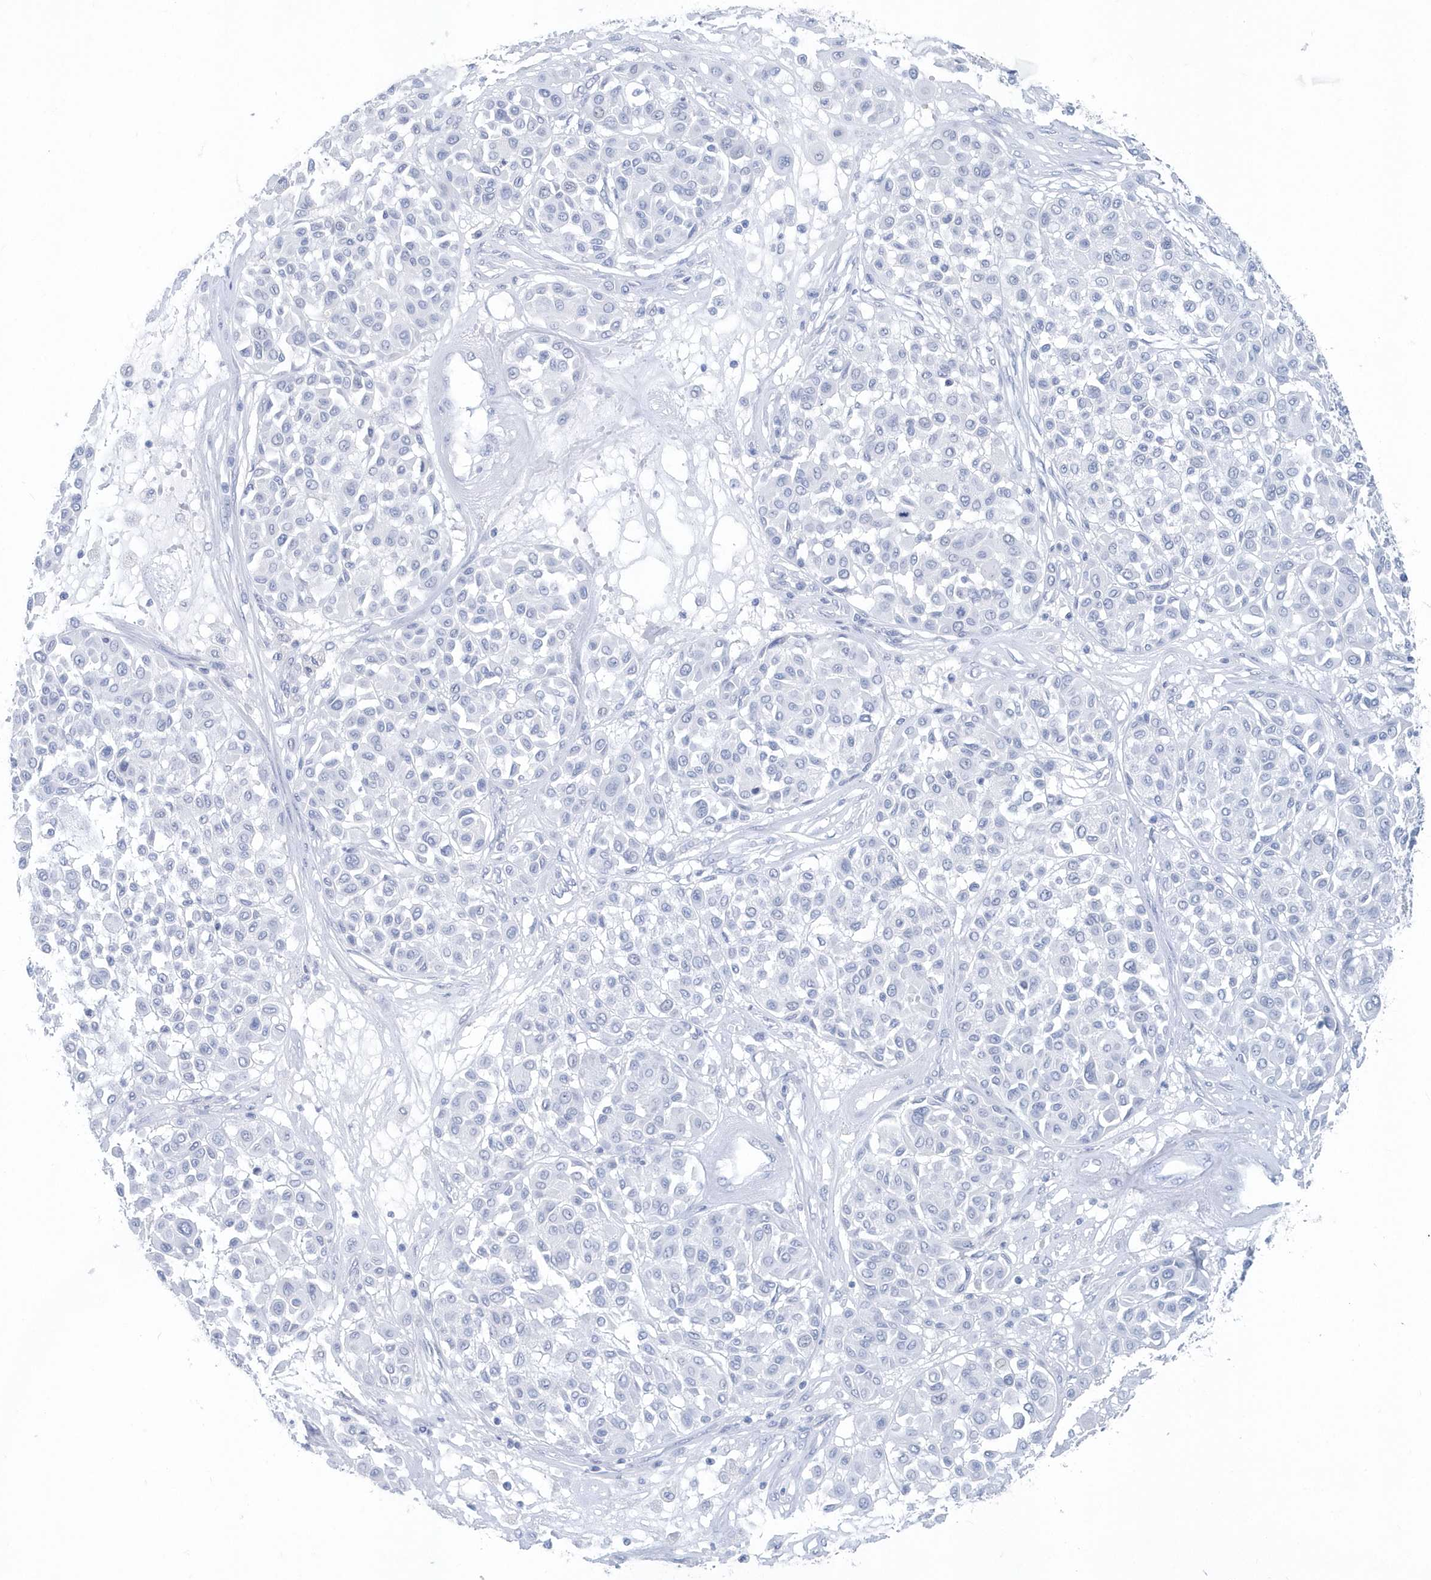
{"staining": {"intensity": "negative", "quantity": "none", "location": "none"}, "tissue": "melanoma", "cell_type": "Tumor cells", "image_type": "cancer", "snomed": [{"axis": "morphology", "description": "Malignant melanoma, Metastatic site"}, {"axis": "topography", "description": "Soft tissue"}], "caption": "This micrograph is of malignant melanoma (metastatic site) stained with IHC to label a protein in brown with the nuclei are counter-stained blue. There is no positivity in tumor cells.", "gene": "HBA2", "patient": {"sex": "male", "age": 41}}